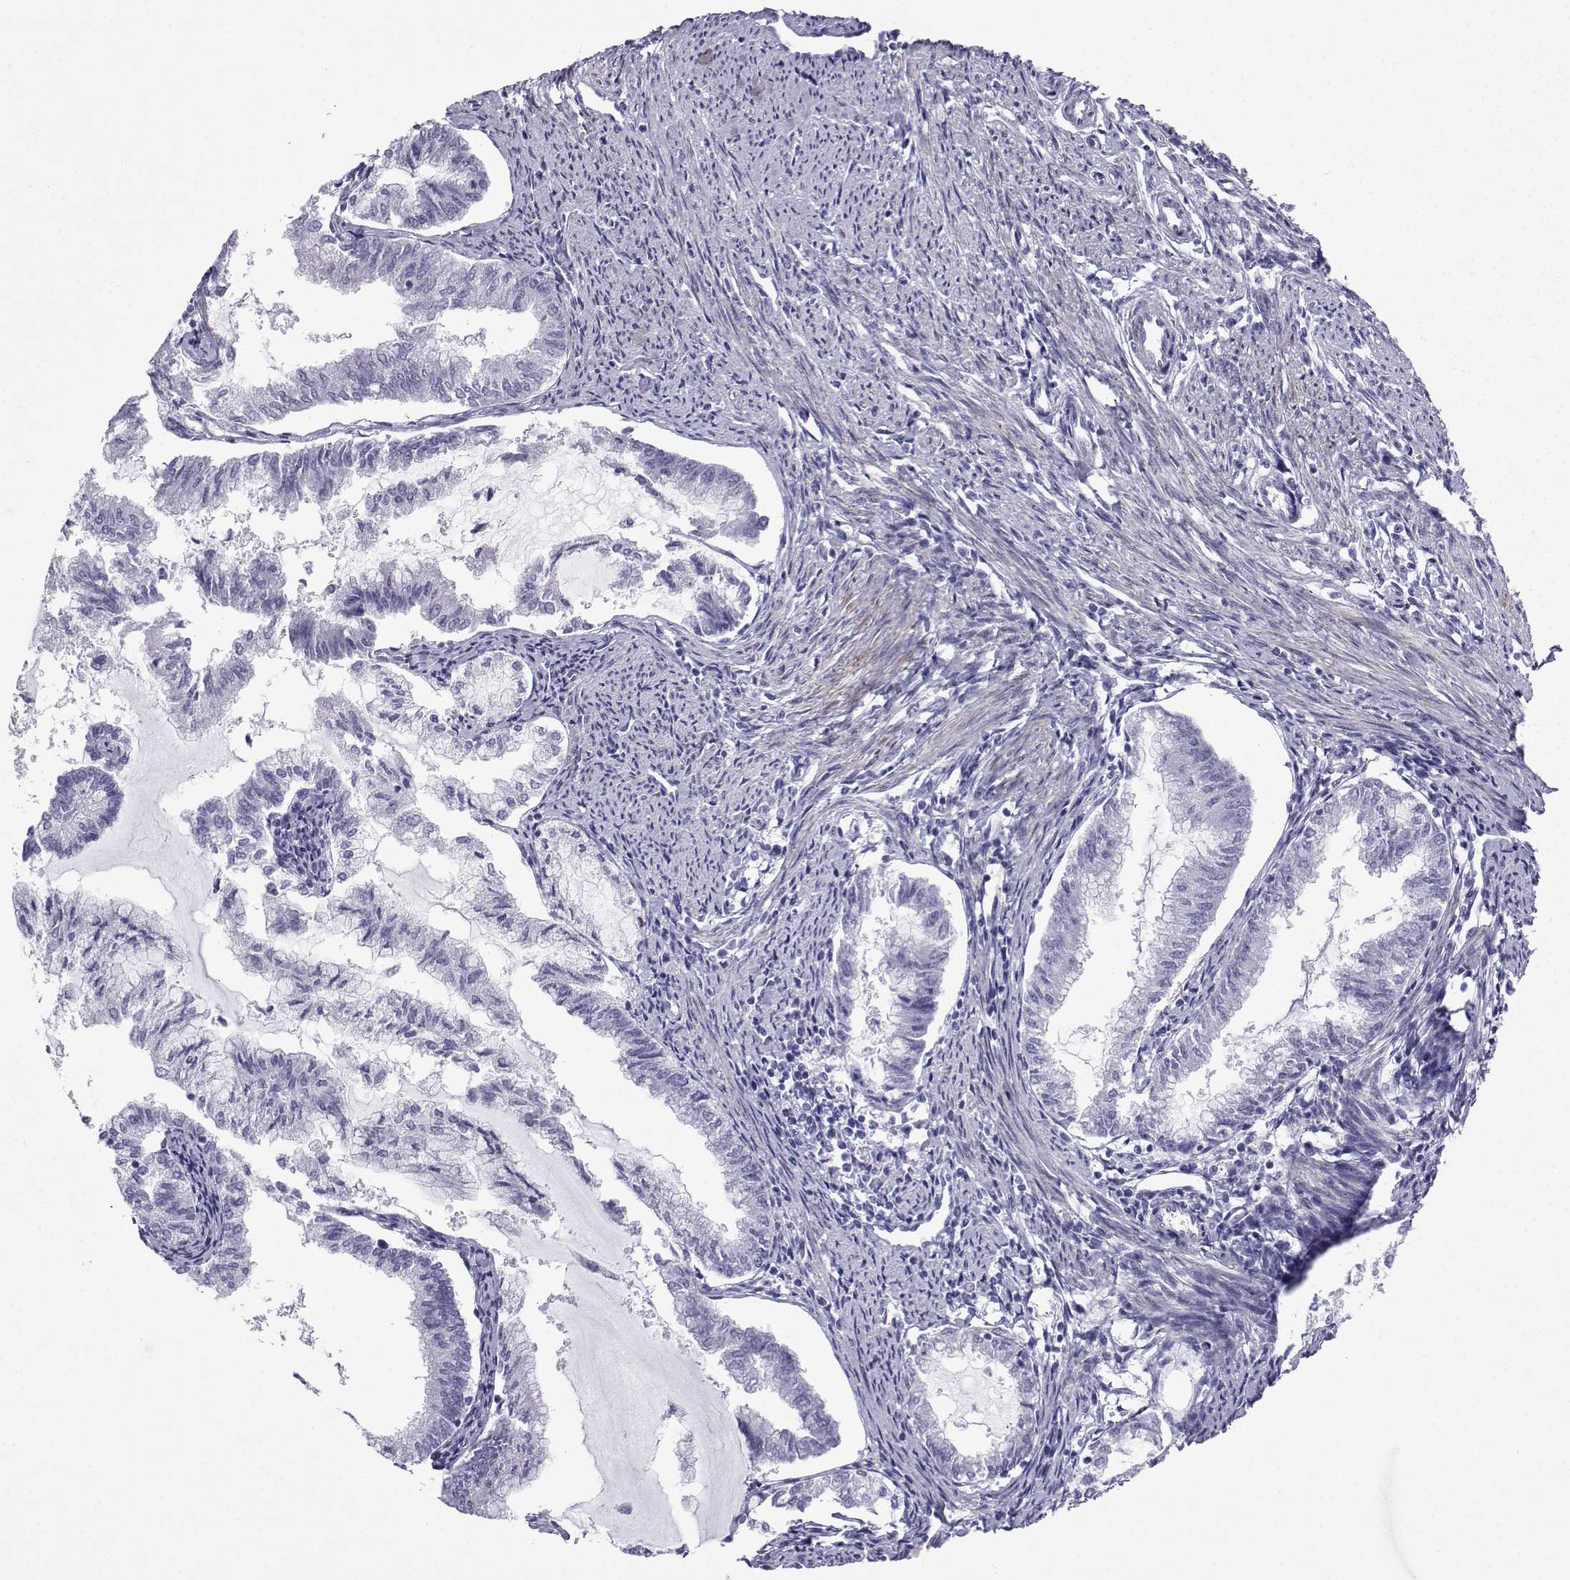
{"staining": {"intensity": "negative", "quantity": "none", "location": "none"}, "tissue": "endometrial cancer", "cell_type": "Tumor cells", "image_type": "cancer", "snomed": [{"axis": "morphology", "description": "Adenocarcinoma, NOS"}, {"axis": "topography", "description": "Endometrium"}], "caption": "Immunohistochemical staining of human endometrial adenocarcinoma demonstrates no significant positivity in tumor cells. (DAB immunohistochemistry (IHC), high magnification).", "gene": "KCNF1", "patient": {"sex": "female", "age": 79}}